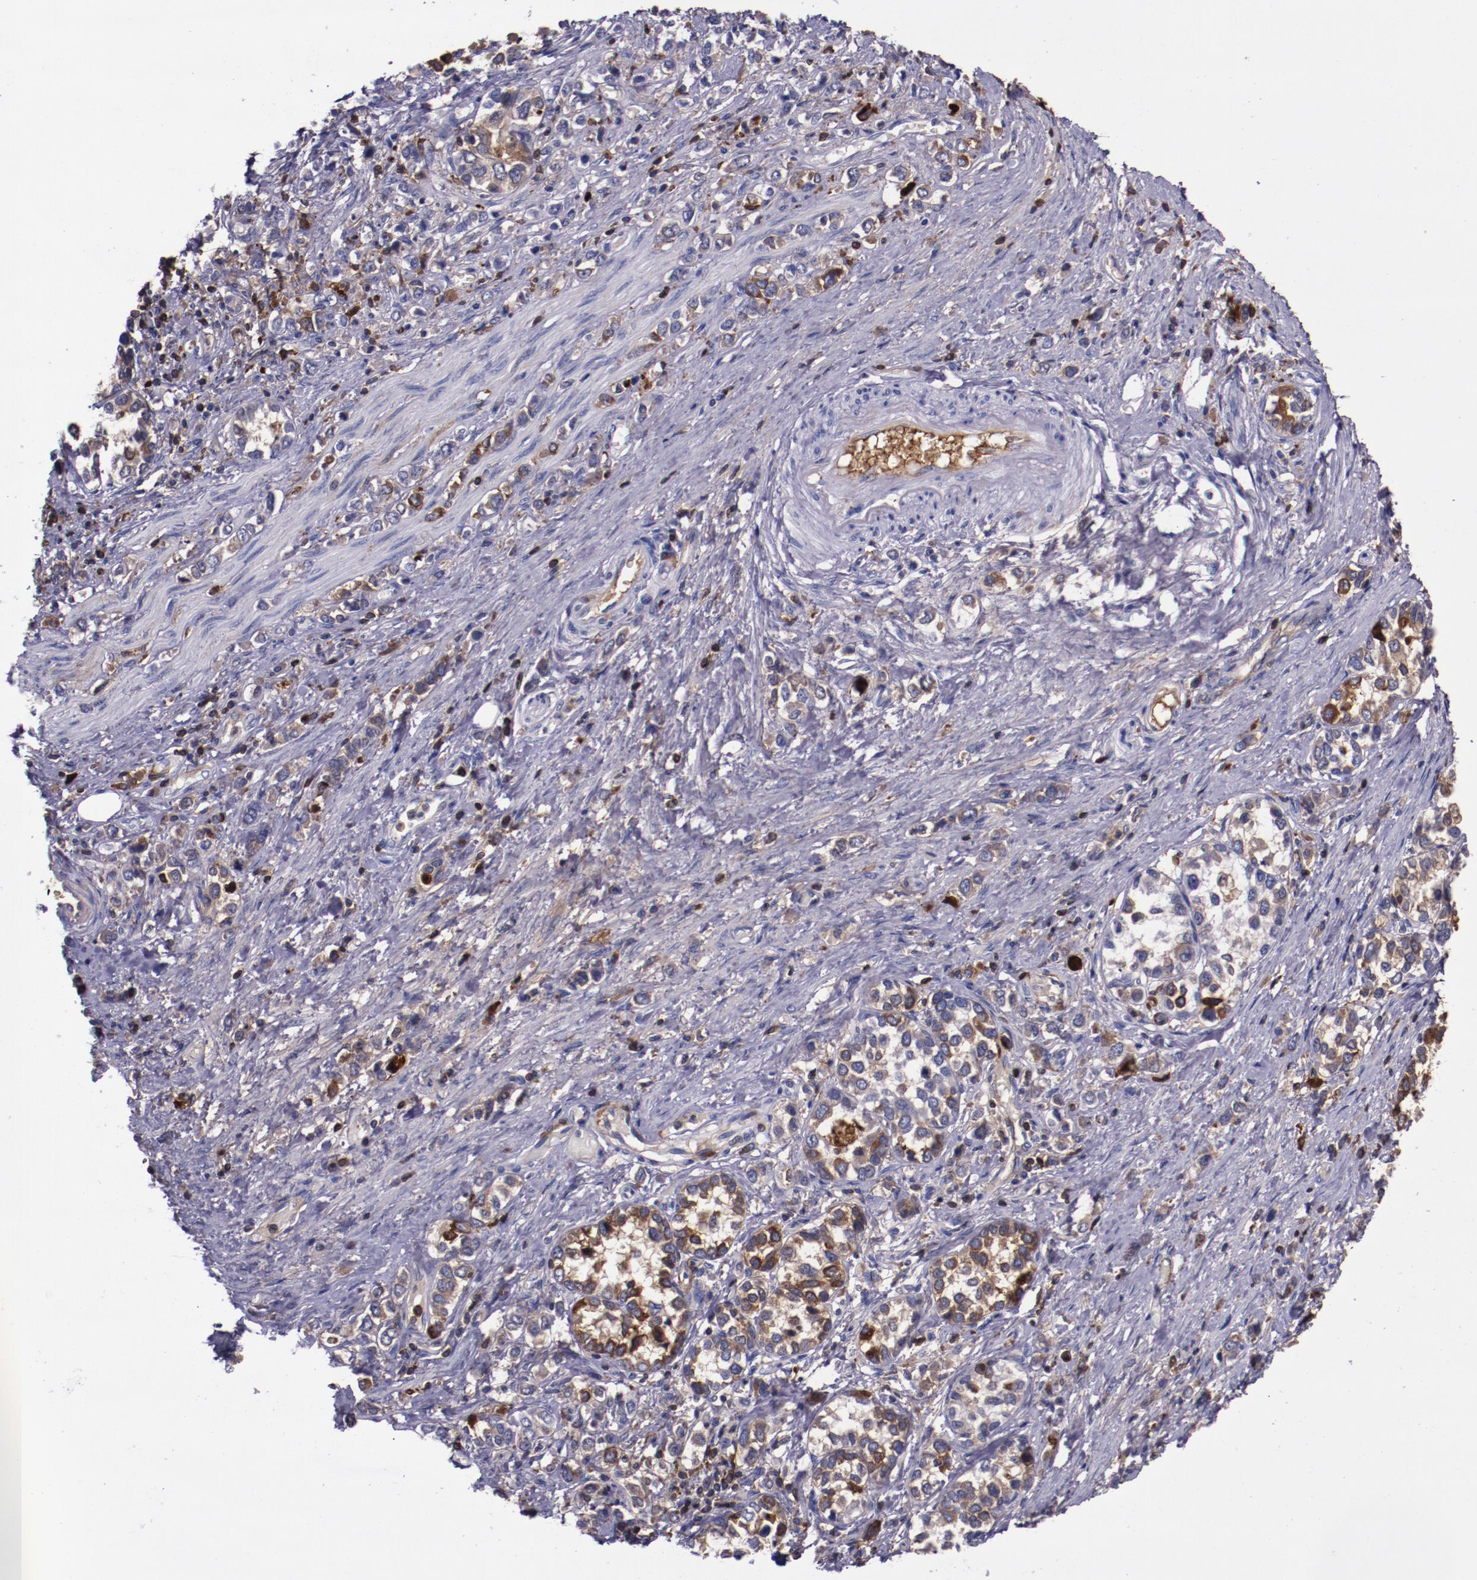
{"staining": {"intensity": "moderate", "quantity": "25%-75%", "location": "cytoplasmic/membranous"}, "tissue": "stomach cancer", "cell_type": "Tumor cells", "image_type": "cancer", "snomed": [{"axis": "morphology", "description": "Adenocarcinoma, NOS"}, {"axis": "topography", "description": "Stomach, upper"}], "caption": "Immunohistochemical staining of human stomach cancer exhibits medium levels of moderate cytoplasmic/membranous protein positivity in about 25%-75% of tumor cells.", "gene": "APOH", "patient": {"sex": "male", "age": 76}}